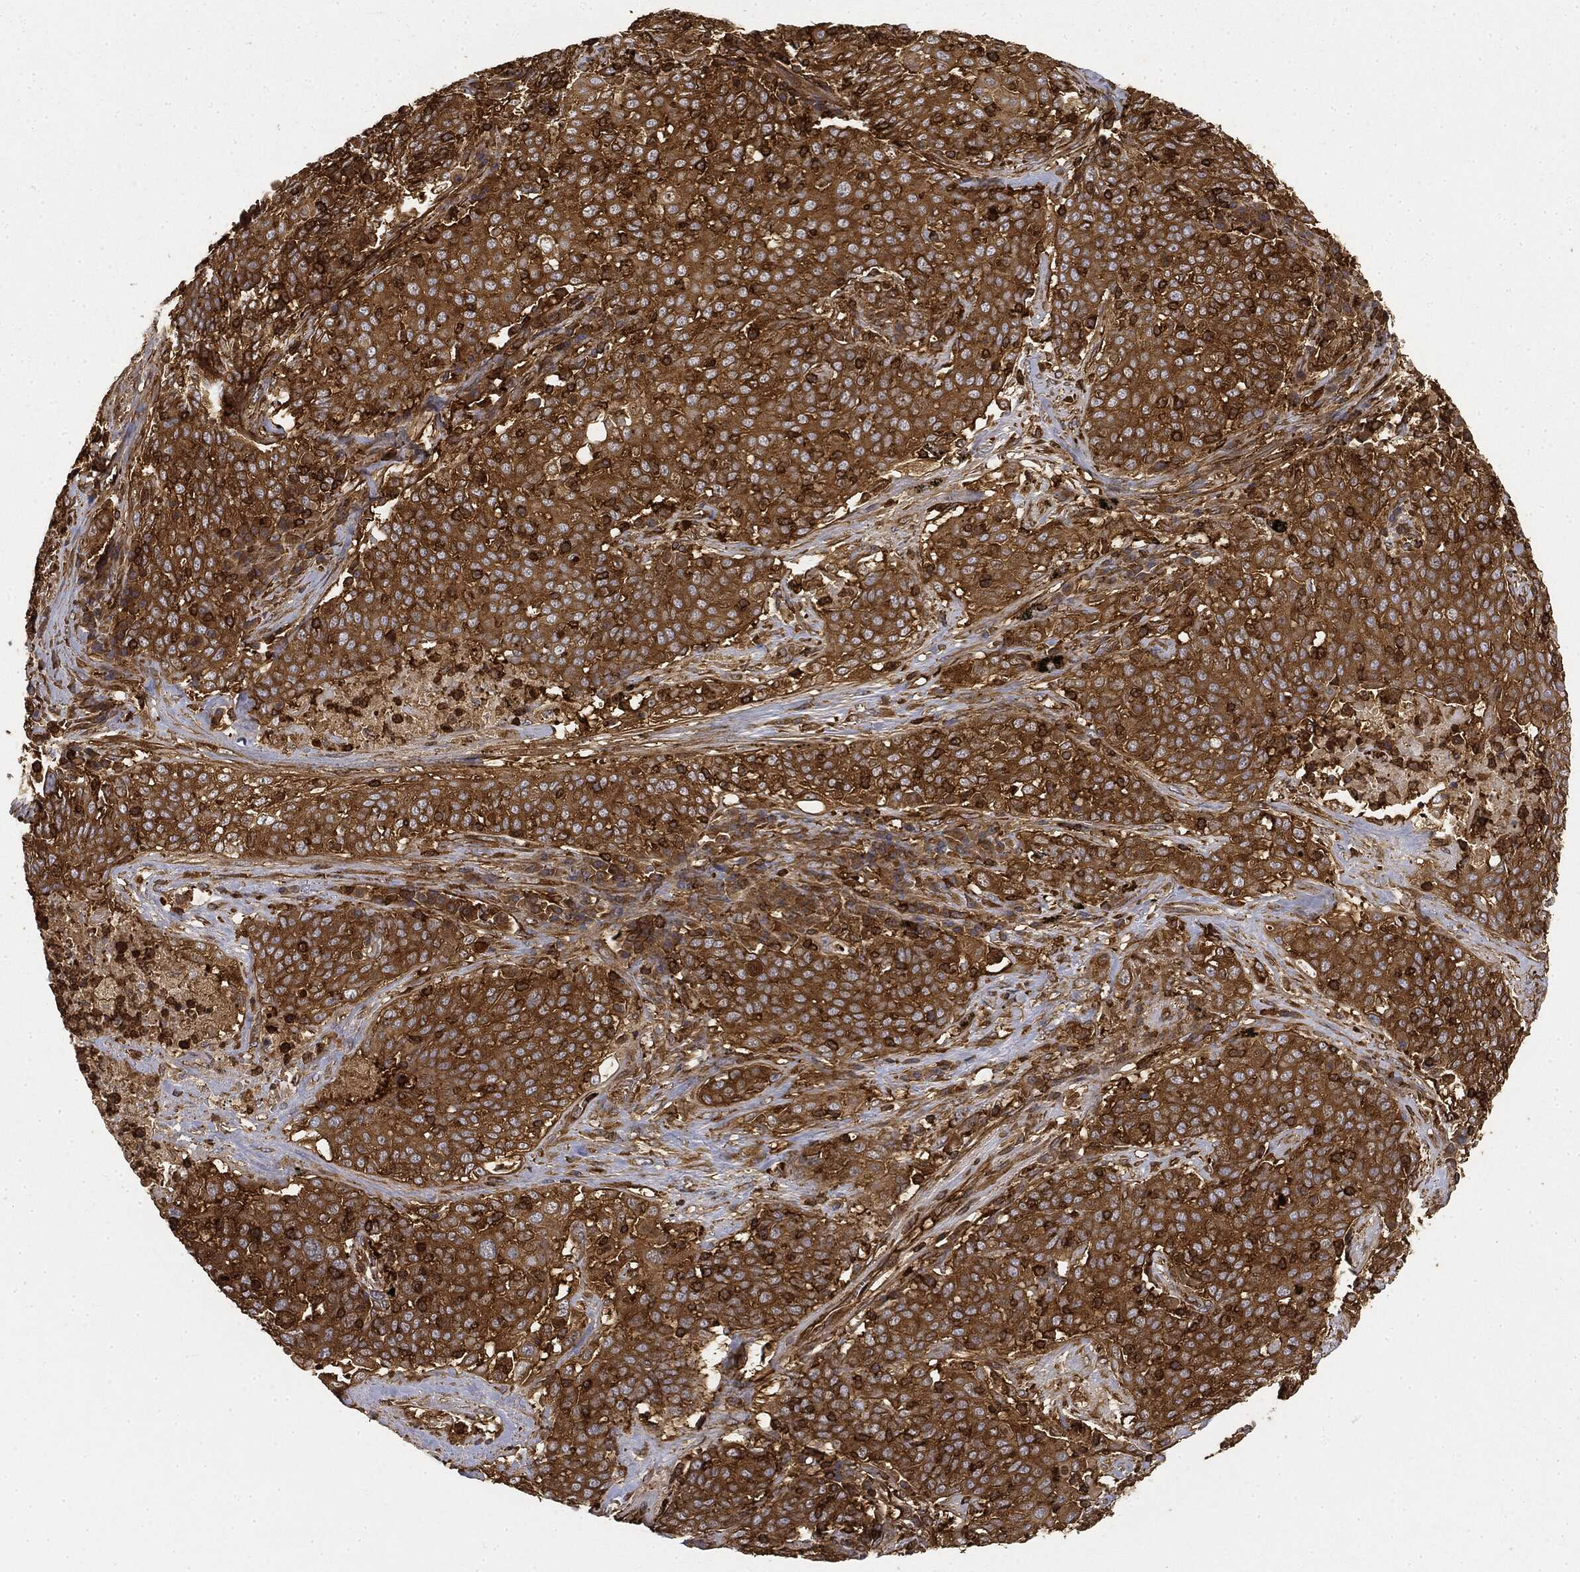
{"staining": {"intensity": "weak", "quantity": "25%-75%", "location": "cytoplasmic/membranous"}, "tissue": "lung cancer", "cell_type": "Tumor cells", "image_type": "cancer", "snomed": [{"axis": "morphology", "description": "Squamous cell carcinoma, NOS"}, {"axis": "topography", "description": "Lung"}], "caption": "Human lung cancer (squamous cell carcinoma) stained with a brown dye displays weak cytoplasmic/membranous positive expression in about 25%-75% of tumor cells.", "gene": "WDR1", "patient": {"sex": "male", "age": 82}}